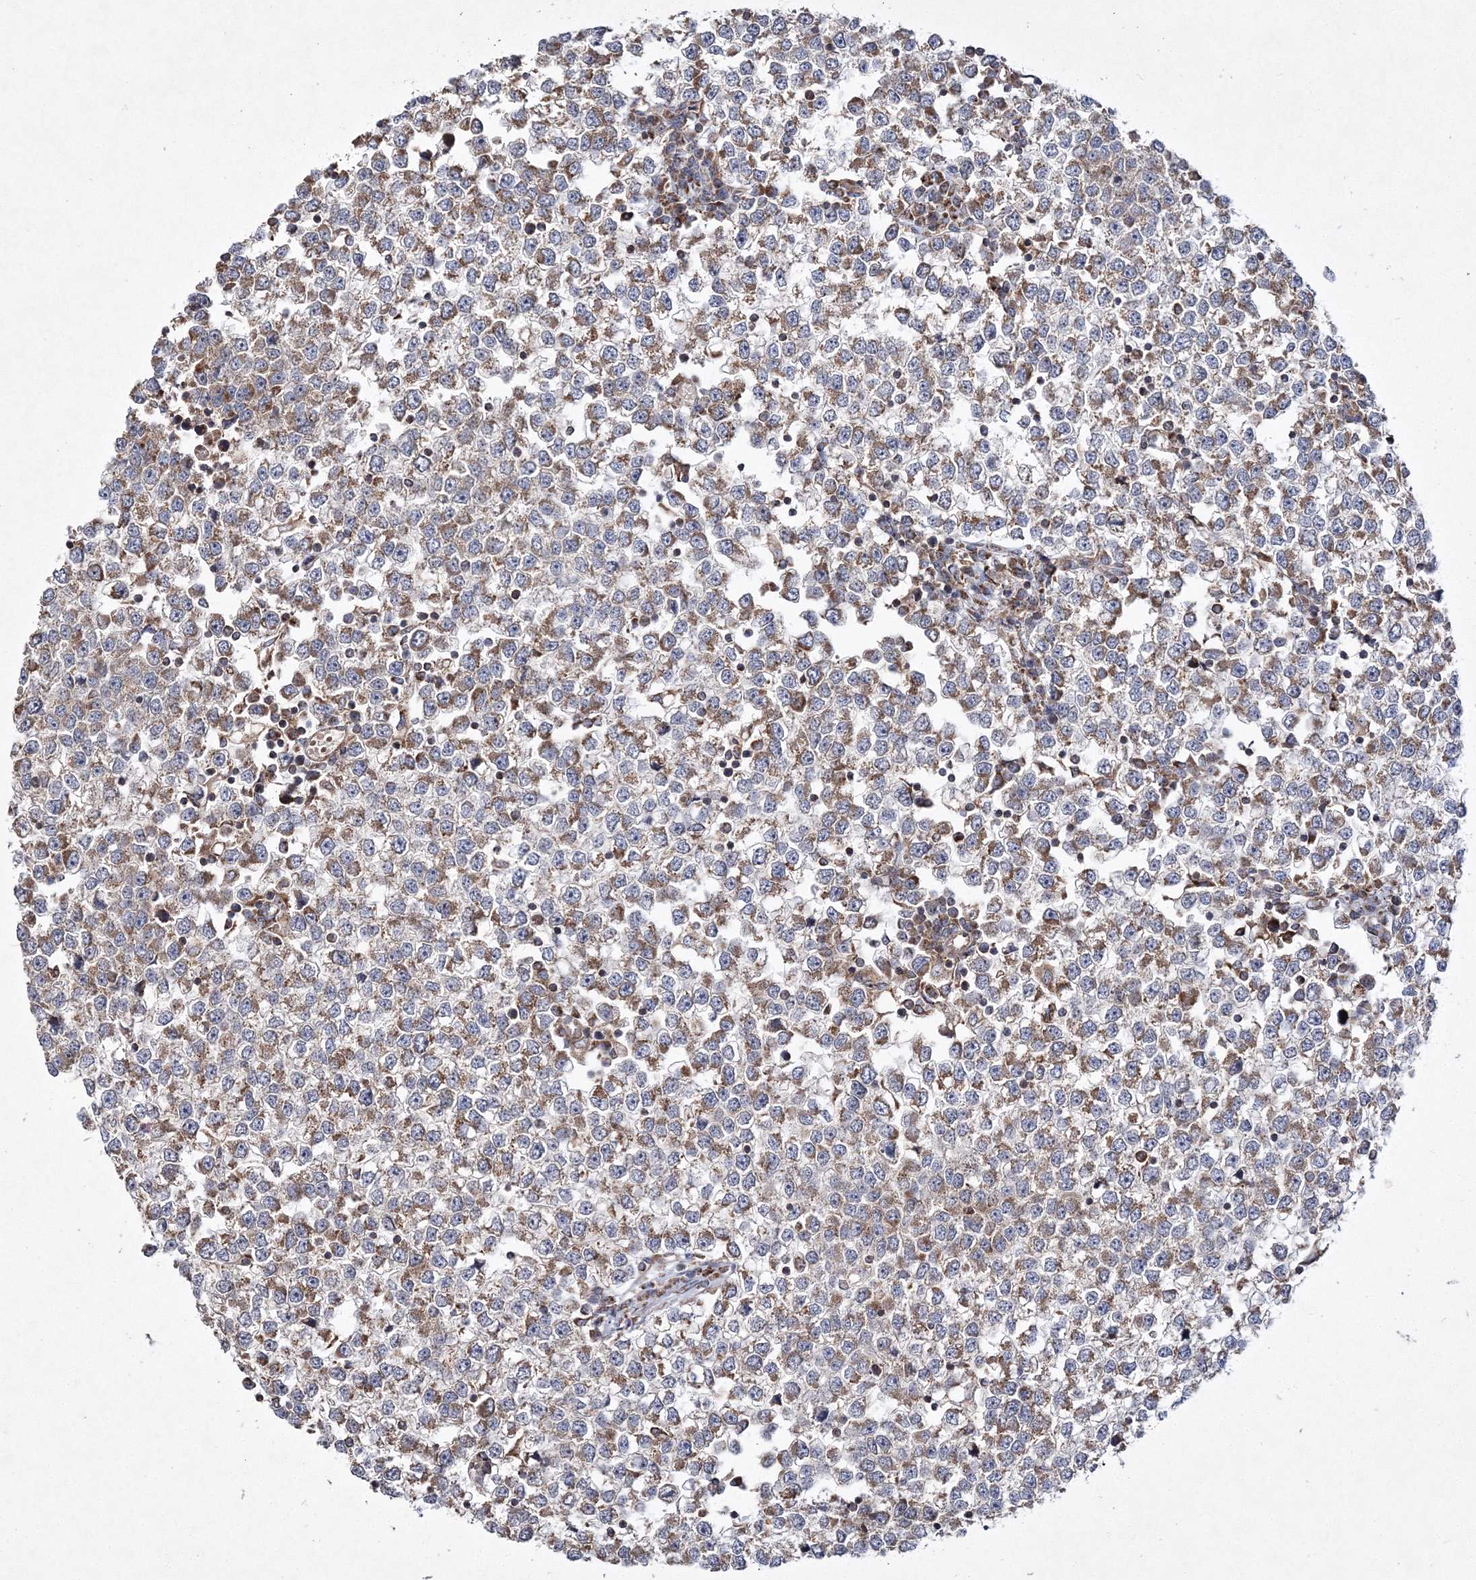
{"staining": {"intensity": "moderate", "quantity": "25%-75%", "location": "cytoplasmic/membranous"}, "tissue": "testis cancer", "cell_type": "Tumor cells", "image_type": "cancer", "snomed": [{"axis": "morphology", "description": "Seminoma, NOS"}, {"axis": "topography", "description": "Testis"}], "caption": "Immunohistochemical staining of human testis seminoma shows medium levels of moderate cytoplasmic/membranous protein expression in about 25%-75% of tumor cells.", "gene": "DNAJC13", "patient": {"sex": "male", "age": 65}}